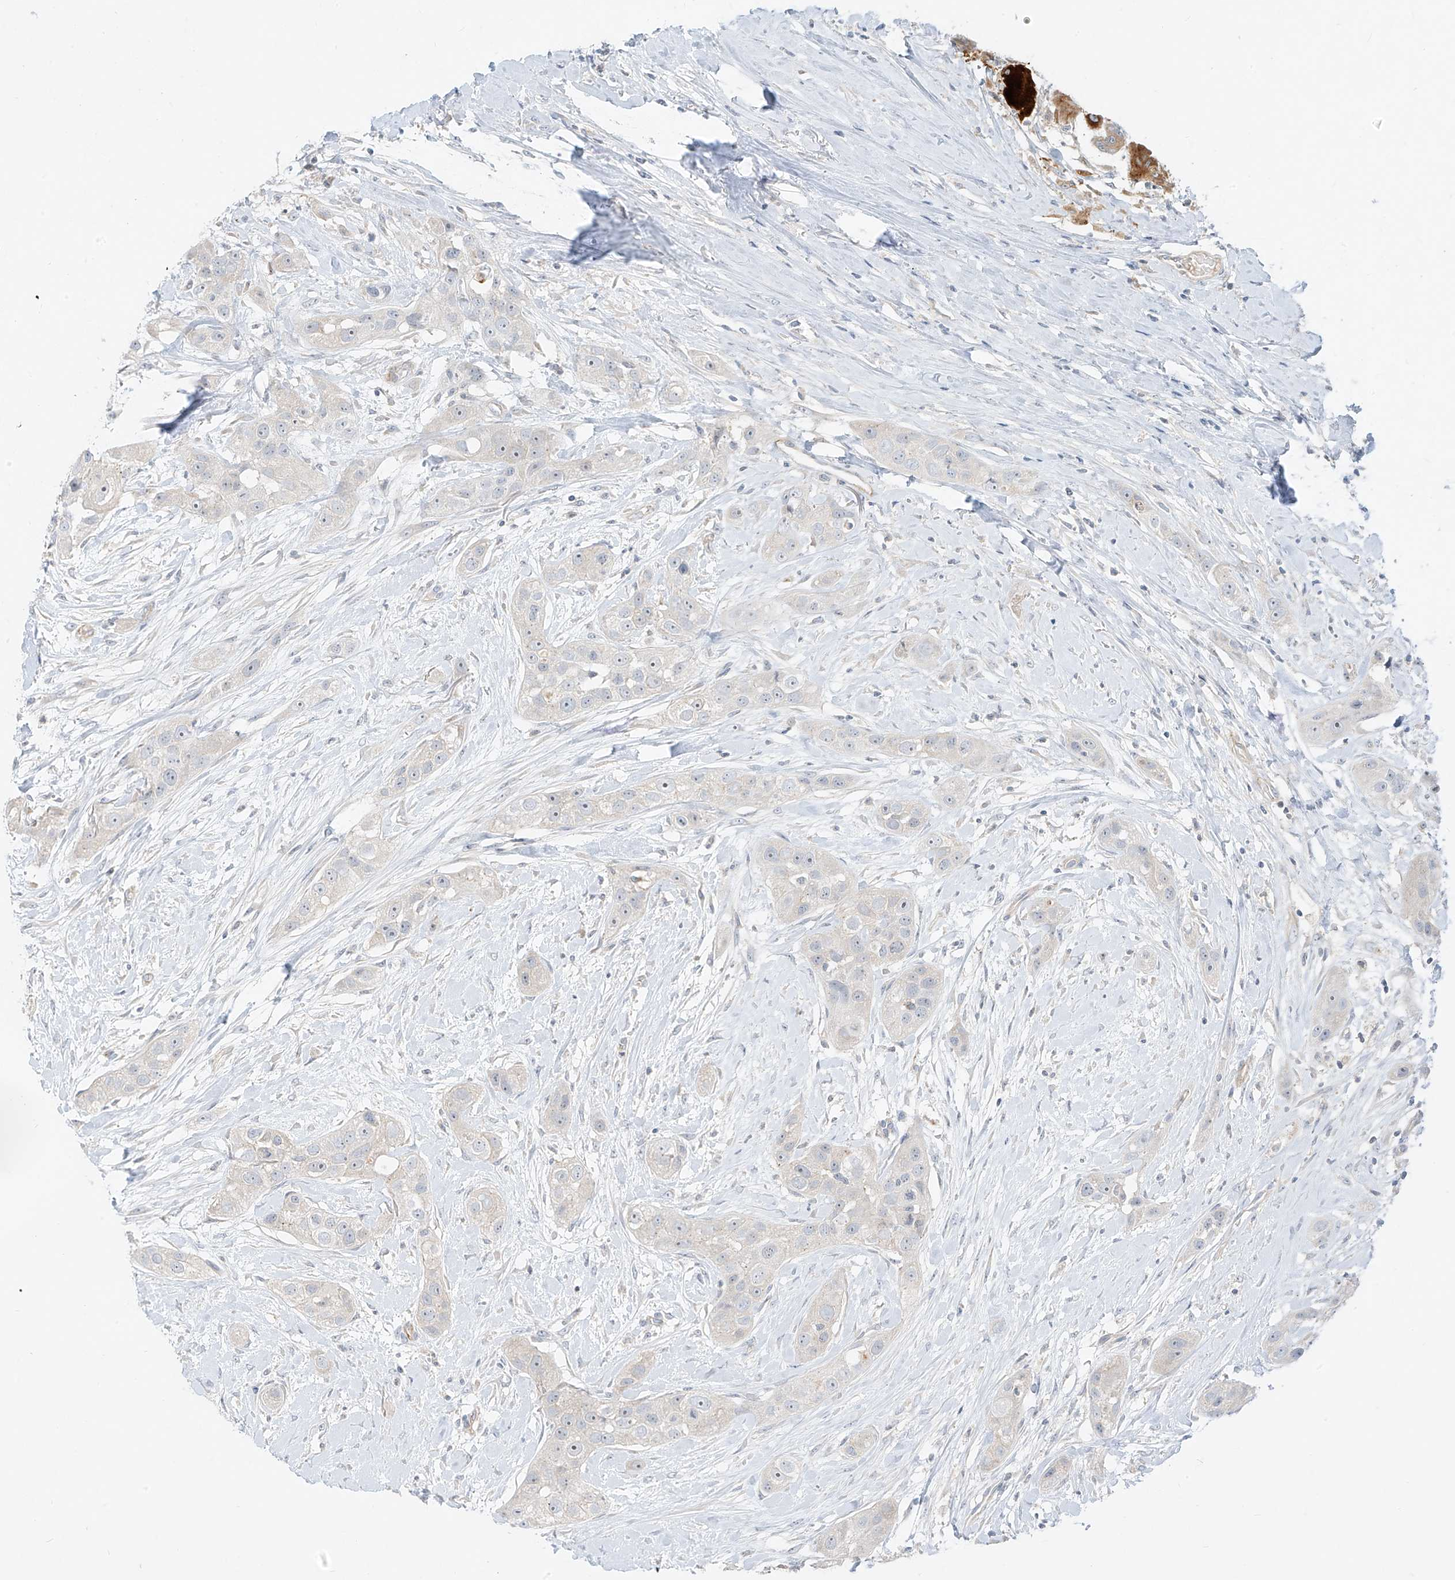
{"staining": {"intensity": "negative", "quantity": "none", "location": "none"}, "tissue": "head and neck cancer", "cell_type": "Tumor cells", "image_type": "cancer", "snomed": [{"axis": "morphology", "description": "Normal tissue, NOS"}, {"axis": "morphology", "description": "Squamous cell carcinoma, NOS"}, {"axis": "topography", "description": "Skeletal muscle"}, {"axis": "topography", "description": "Head-Neck"}], "caption": "An IHC histopathology image of head and neck cancer (squamous cell carcinoma) is shown. There is no staining in tumor cells of head and neck cancer (squamous cell carcinoma).", "gene": "C2orf42", "patient": {"sex": "male", "age": 51}}